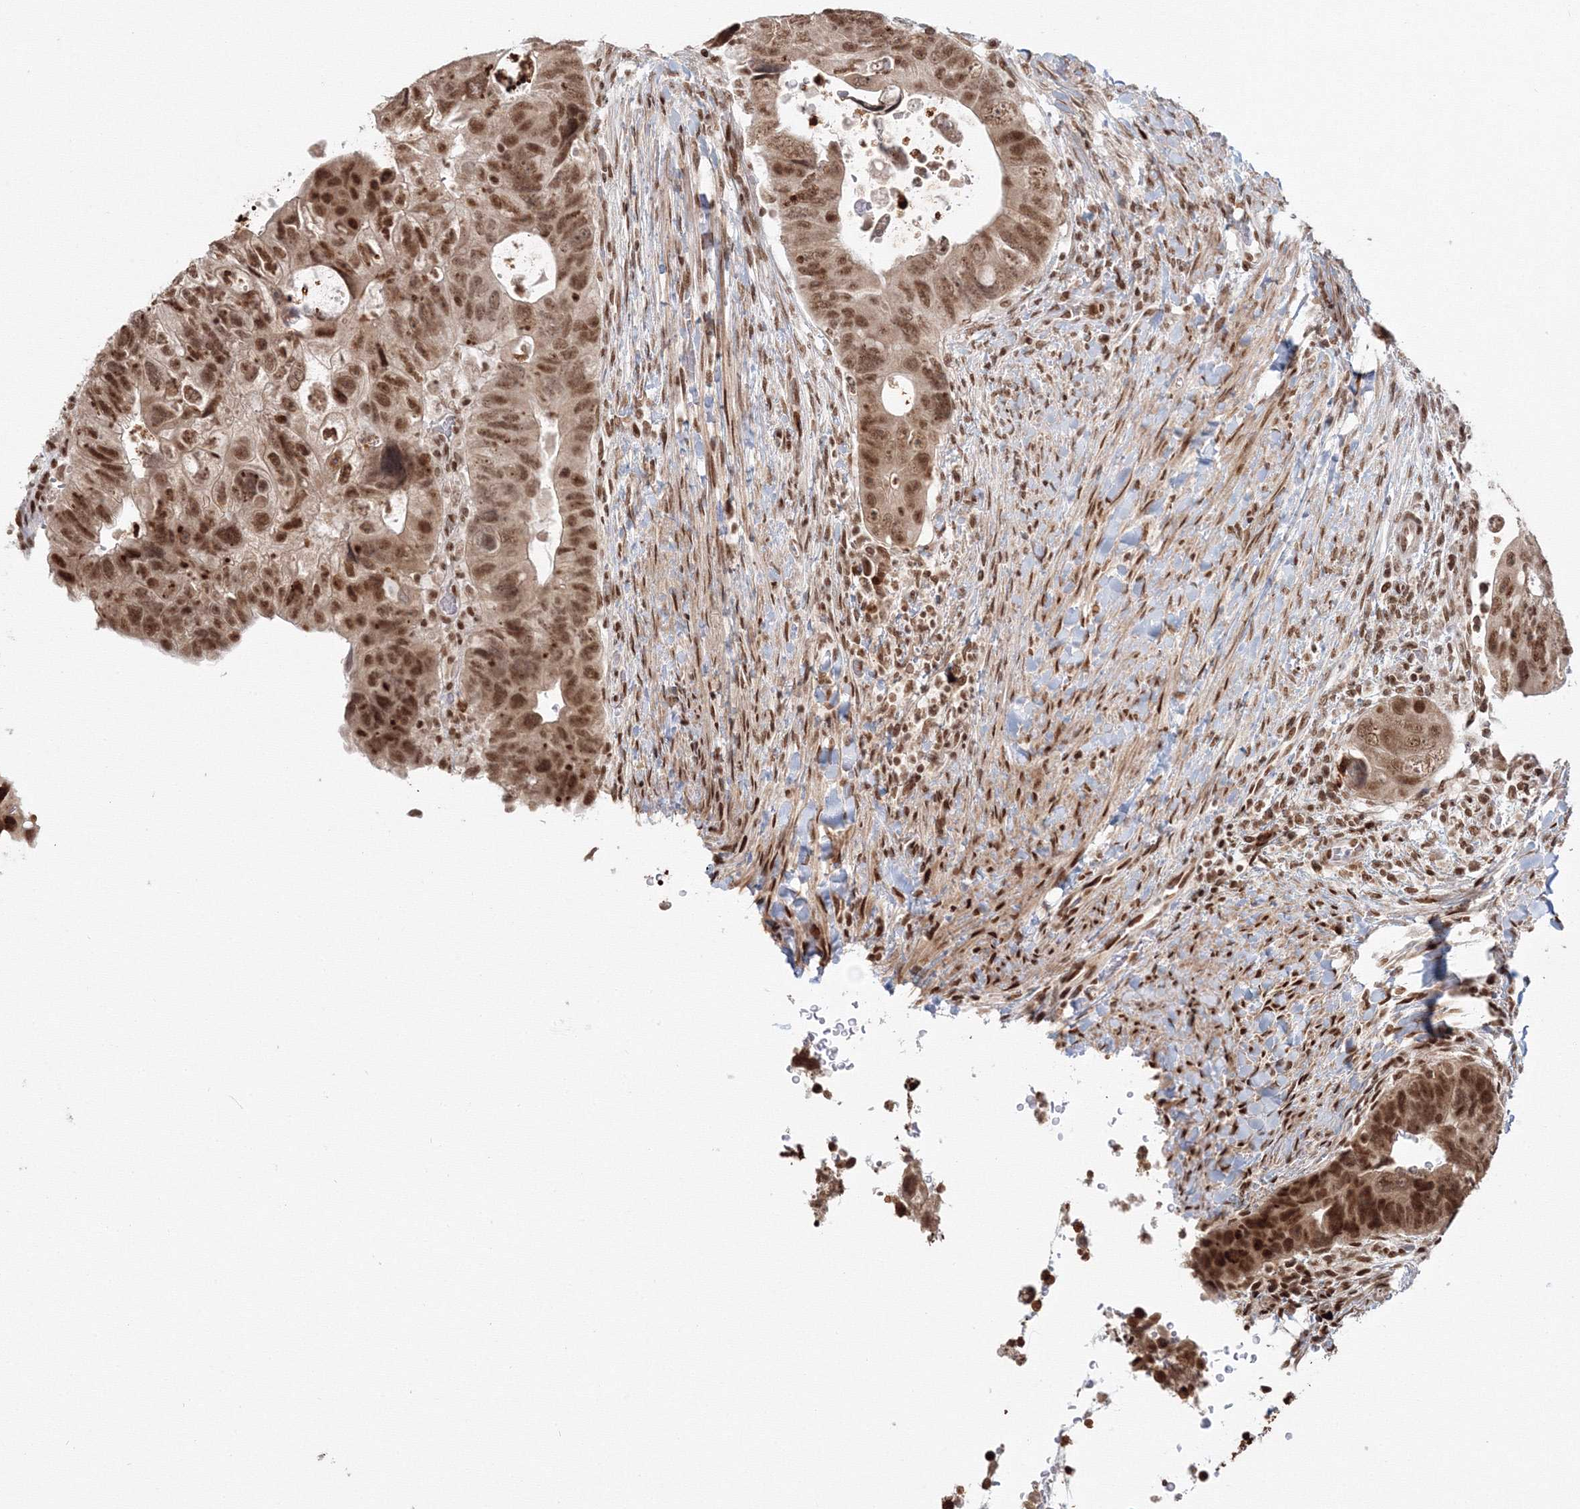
{"staining": {"intensity": "moderate", "quantity": ">75%", "location": "nuclear"}, "tissue": "colorectal cancer", "cell_type": "Tumor cells", "image_type": "cancer", "snomed": [{"axis": "morphology", "description": "Adenocarcinoma, NOS"}, {"axis": "topography", "description": "Rectum"}], "caption": "Immunohistochemistry (IHC) staining of colorectal adenocarcinoma, which shows medium levels of moderate nuclear expression in approximately >75% of tumor cells indicating moderate nuclear protein positivity. The staining was performed using DAB (3,3'-diaminobenzidine) (brown) for protein detection and nuclei were counterstained in hematoxylin (blue).", "gene": "KIF20A", "patient": {"sex": "male", "age": 59}}